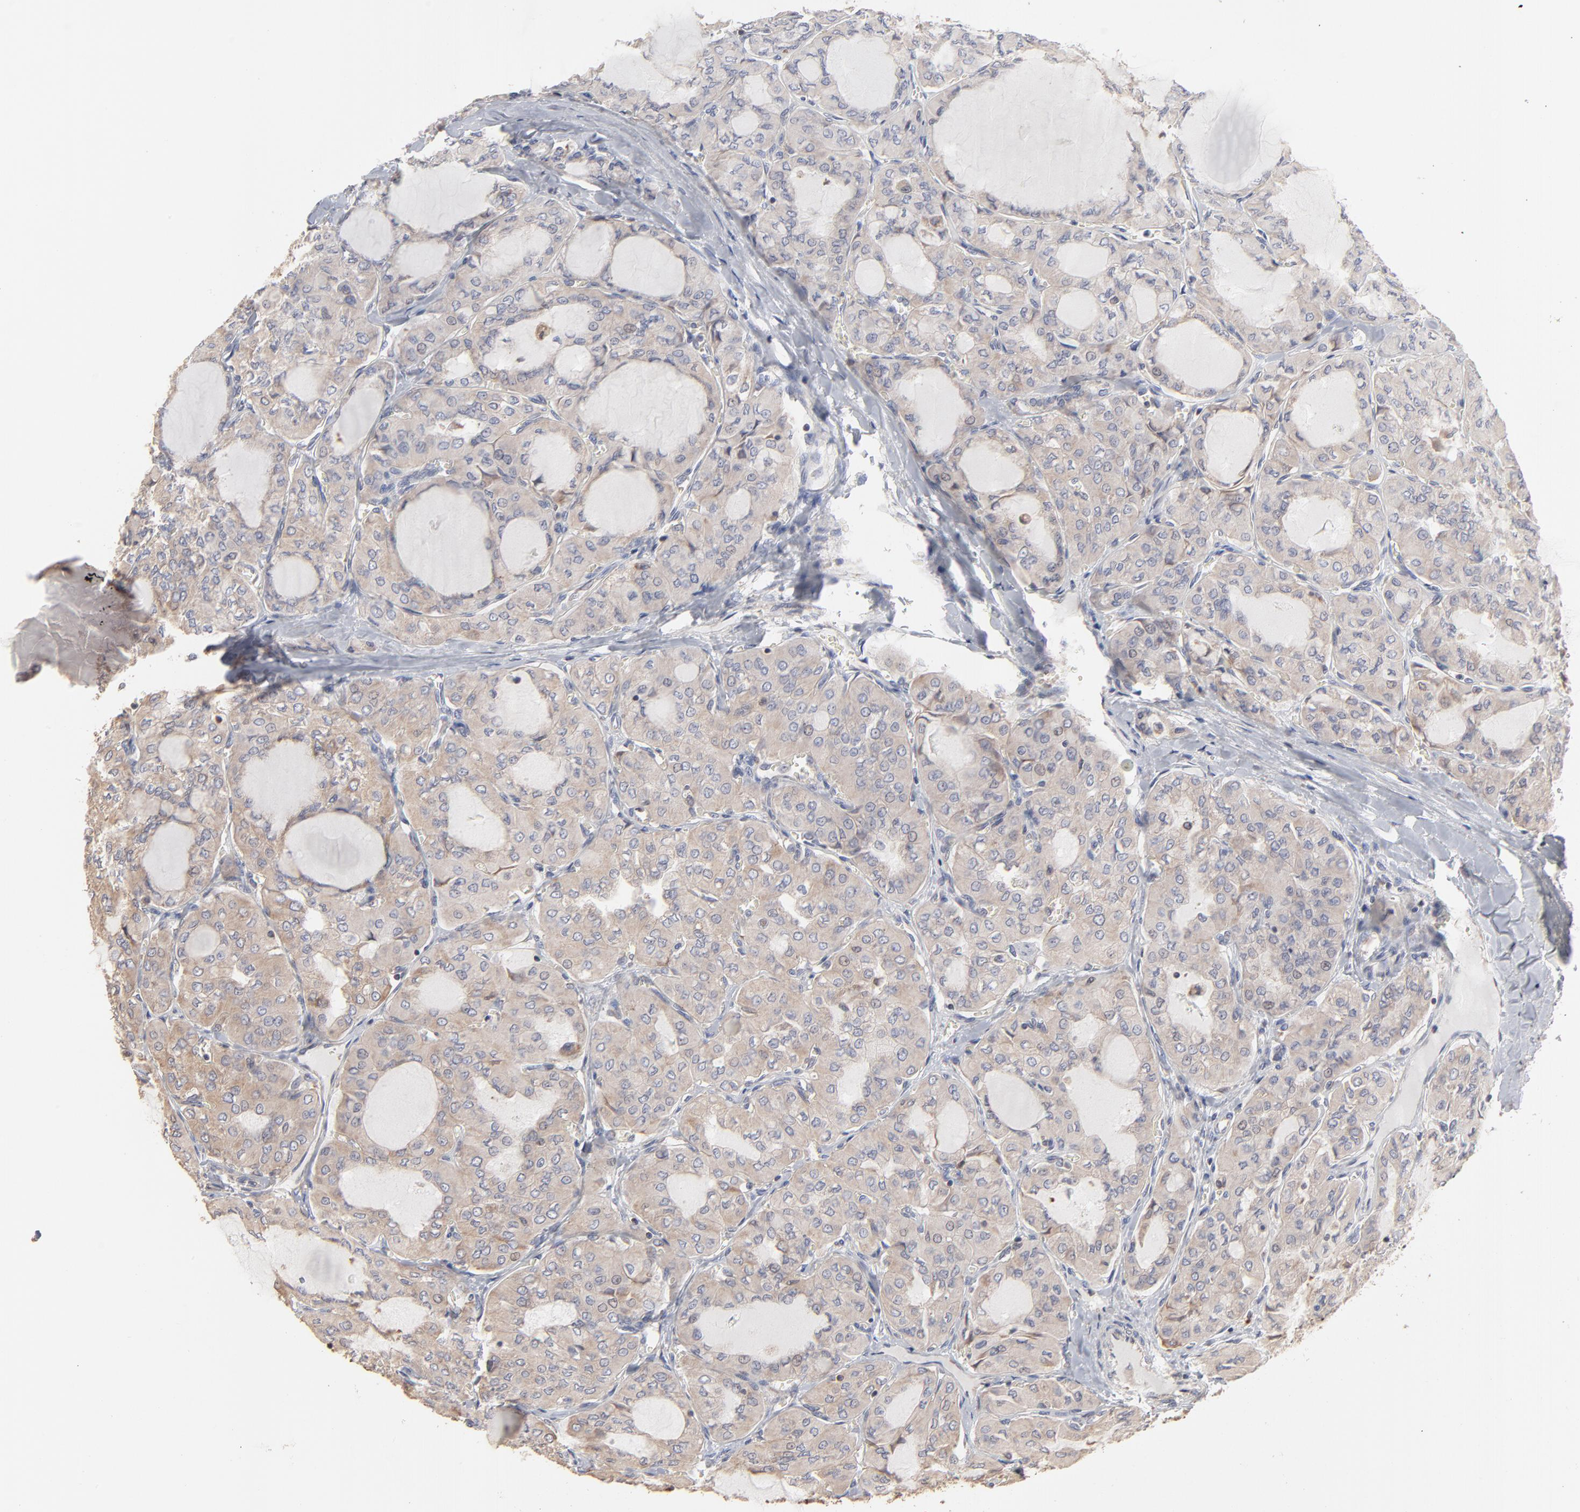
{"staining": {"intensity": "moderate", "quantity": ">75%", "location": "cytoplasmic/membranous"}, "tissue": "thyroid cancer", "cell_type": "Tumor cells", "image_type": "cancer", "snomed": [{"axis": "morphology", "description": "Papillary adenocarcinoma, NOS"}, {"axis": "topography", "description": "Thyroid gland"}], "caption": "Immunohistochemical staining of human thyroid papillary adenocarcinoma displays medium levels of moderate cytoplasmic/membranous protein expression in approximately >75% of tumor cells.", "gene": "RNF213", "patient": {"sex": "male", "age": 20}}